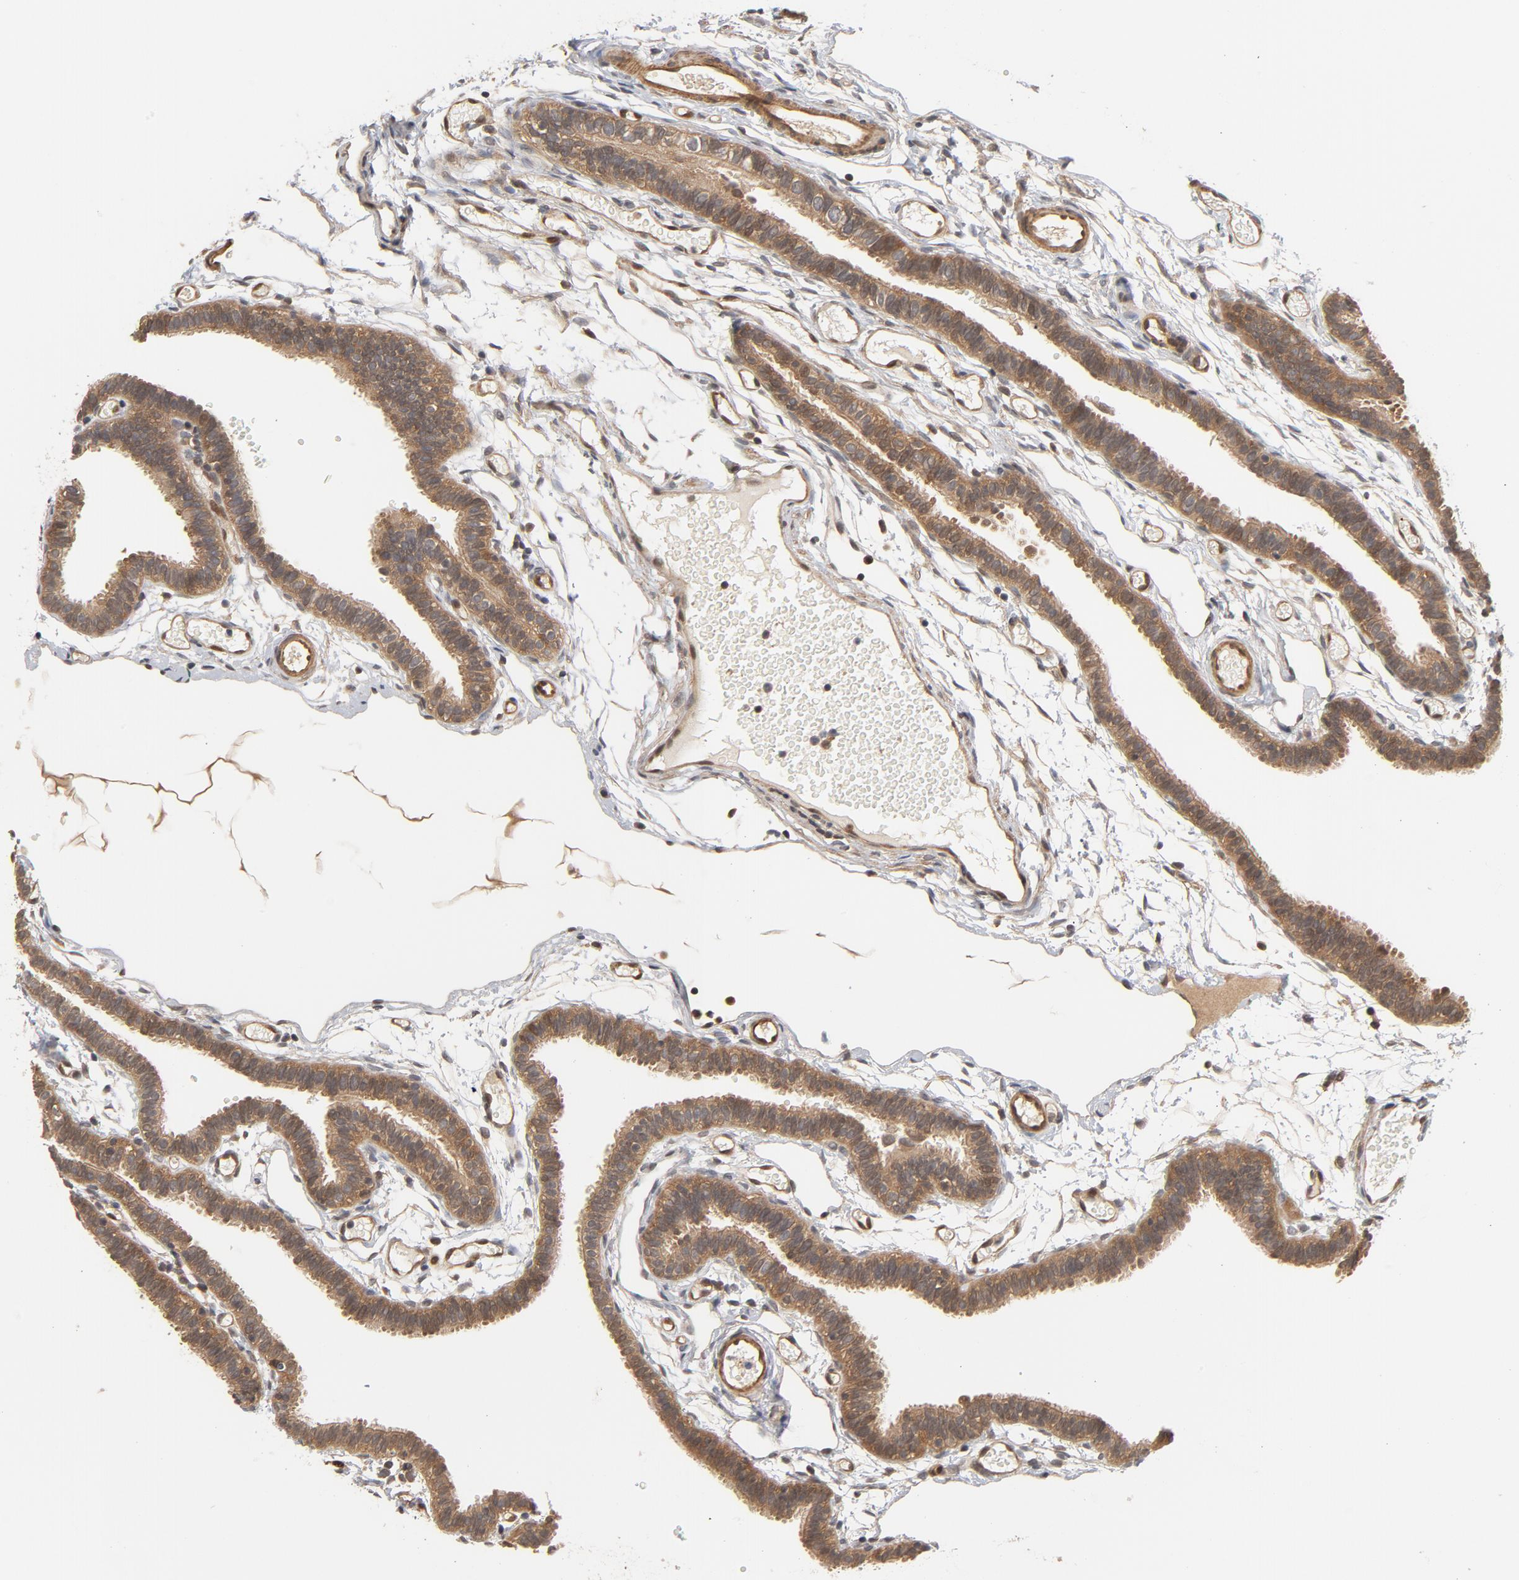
{"staining": {"intensity": "moderate", "quantity": ">75%", "location": "cytoplasmic/membranous"}, "tissue": "fallopian tube", "cell_type": "Glandular cells", "image_type": "normal", "snomed": [{"axis": "morphology", "description": "Normal tissue, NOS"}, {"axis": "topography", "description": "Fallopian tube"}], "caption": "This is a photomicrograph of immunohistochemistry (IHC) staining of unremarkable fallopian tube, which shows moderate positivity in the cytoplasmic/membranous of glandular cells.", "gene": "CDC37", "patient": {"sex": "female", "age": 29}}